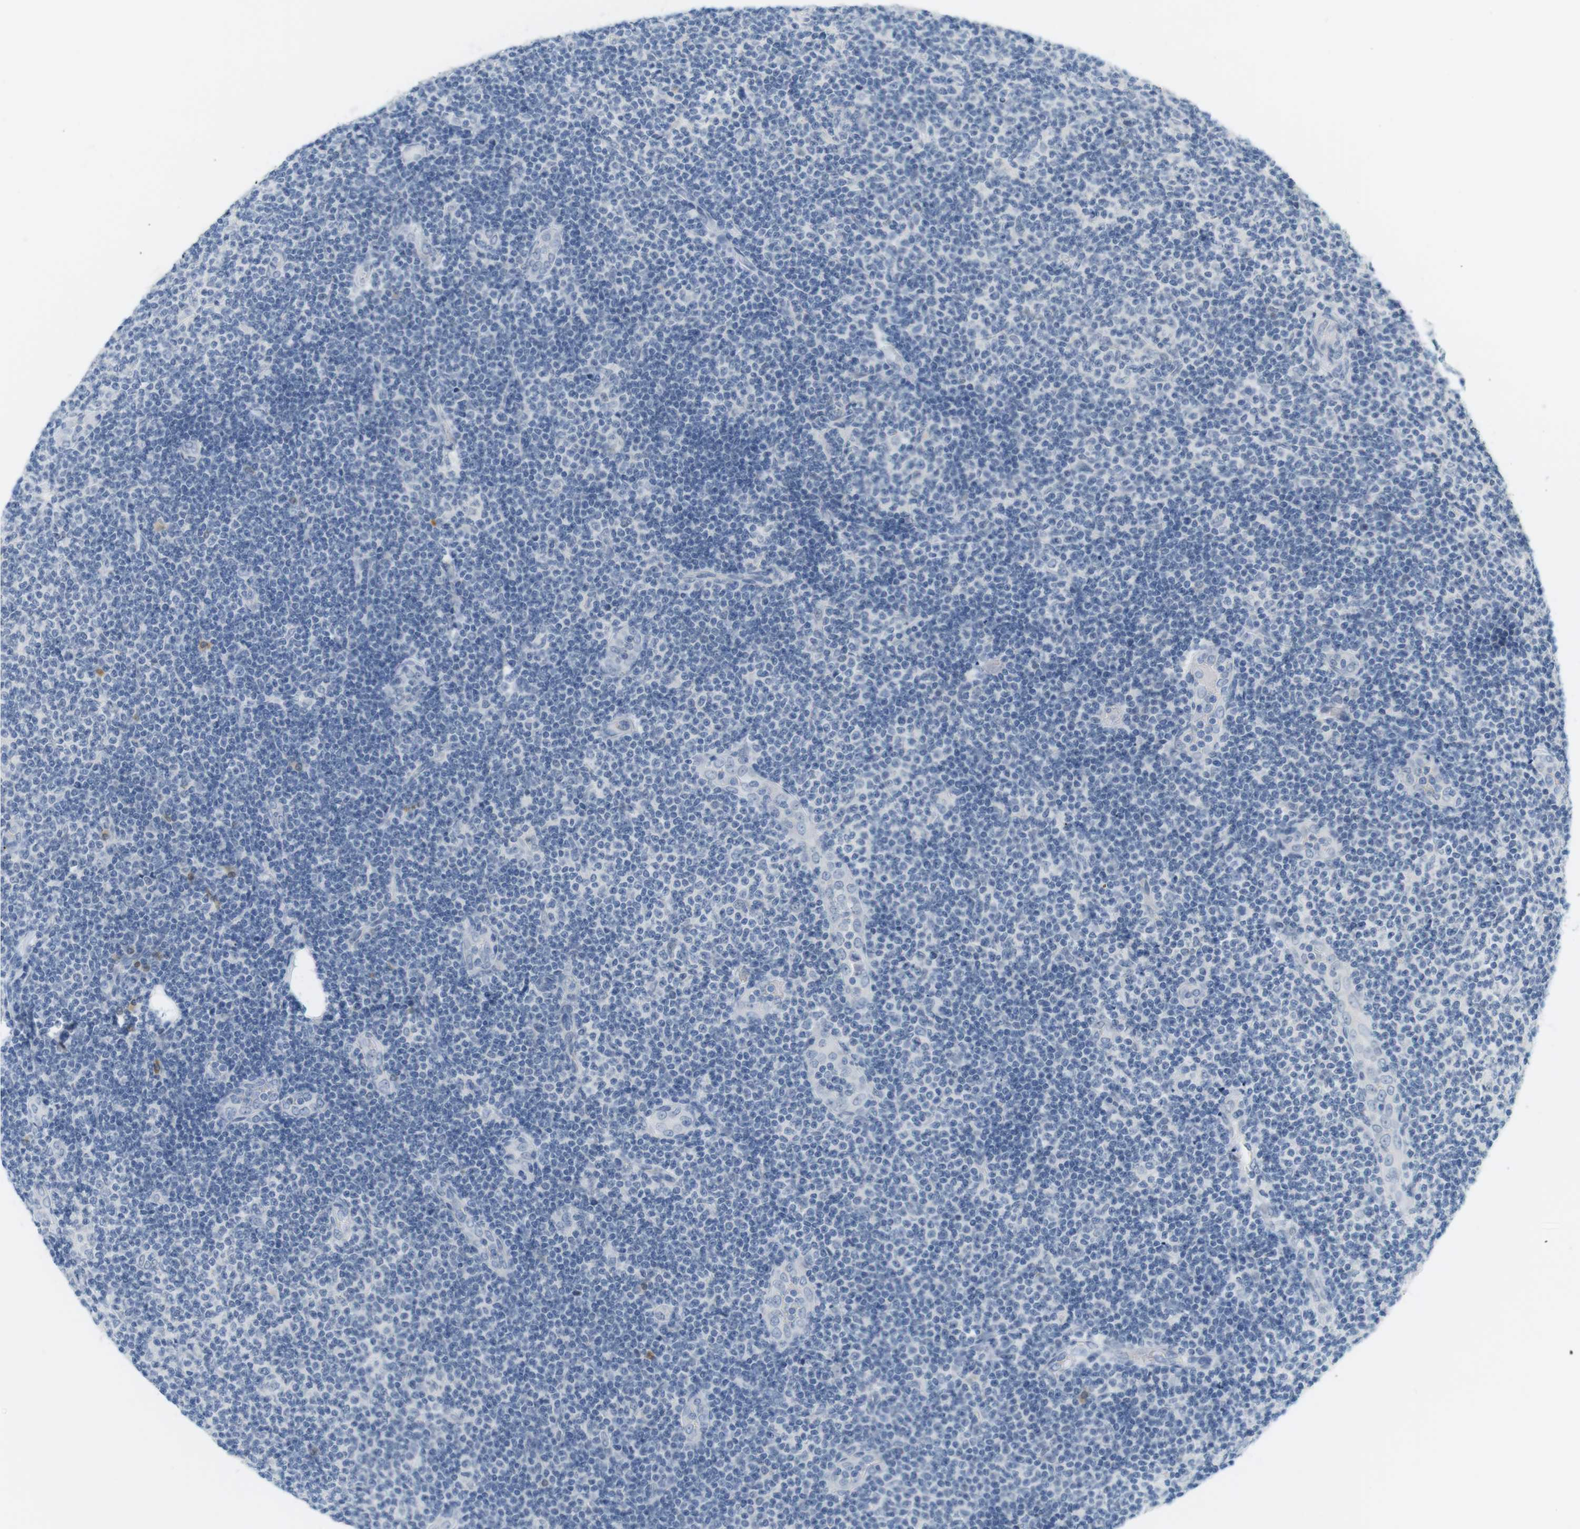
{"staining": {"intensity": "negative", "quantity": "none", "location": "none"}, "tissue": "lymphoma", "cell_type": "Tumor cells", "image_type": "cancer", "snomed": [{"axis": "morphology", "description": "Malignant lymphoma, non-Hodgkin's type, Low grade"}, {"axis": "topography", "description": "Lymph node"}], "caption": "A histopathology image of human low-grade malignant lymphoma, non-Hodgkin's type is negative for staining in tumor cells. Nuclei are stained in blue.", "gene": "CREB3L2", "patient": {"sex": "male", "age": 83}}